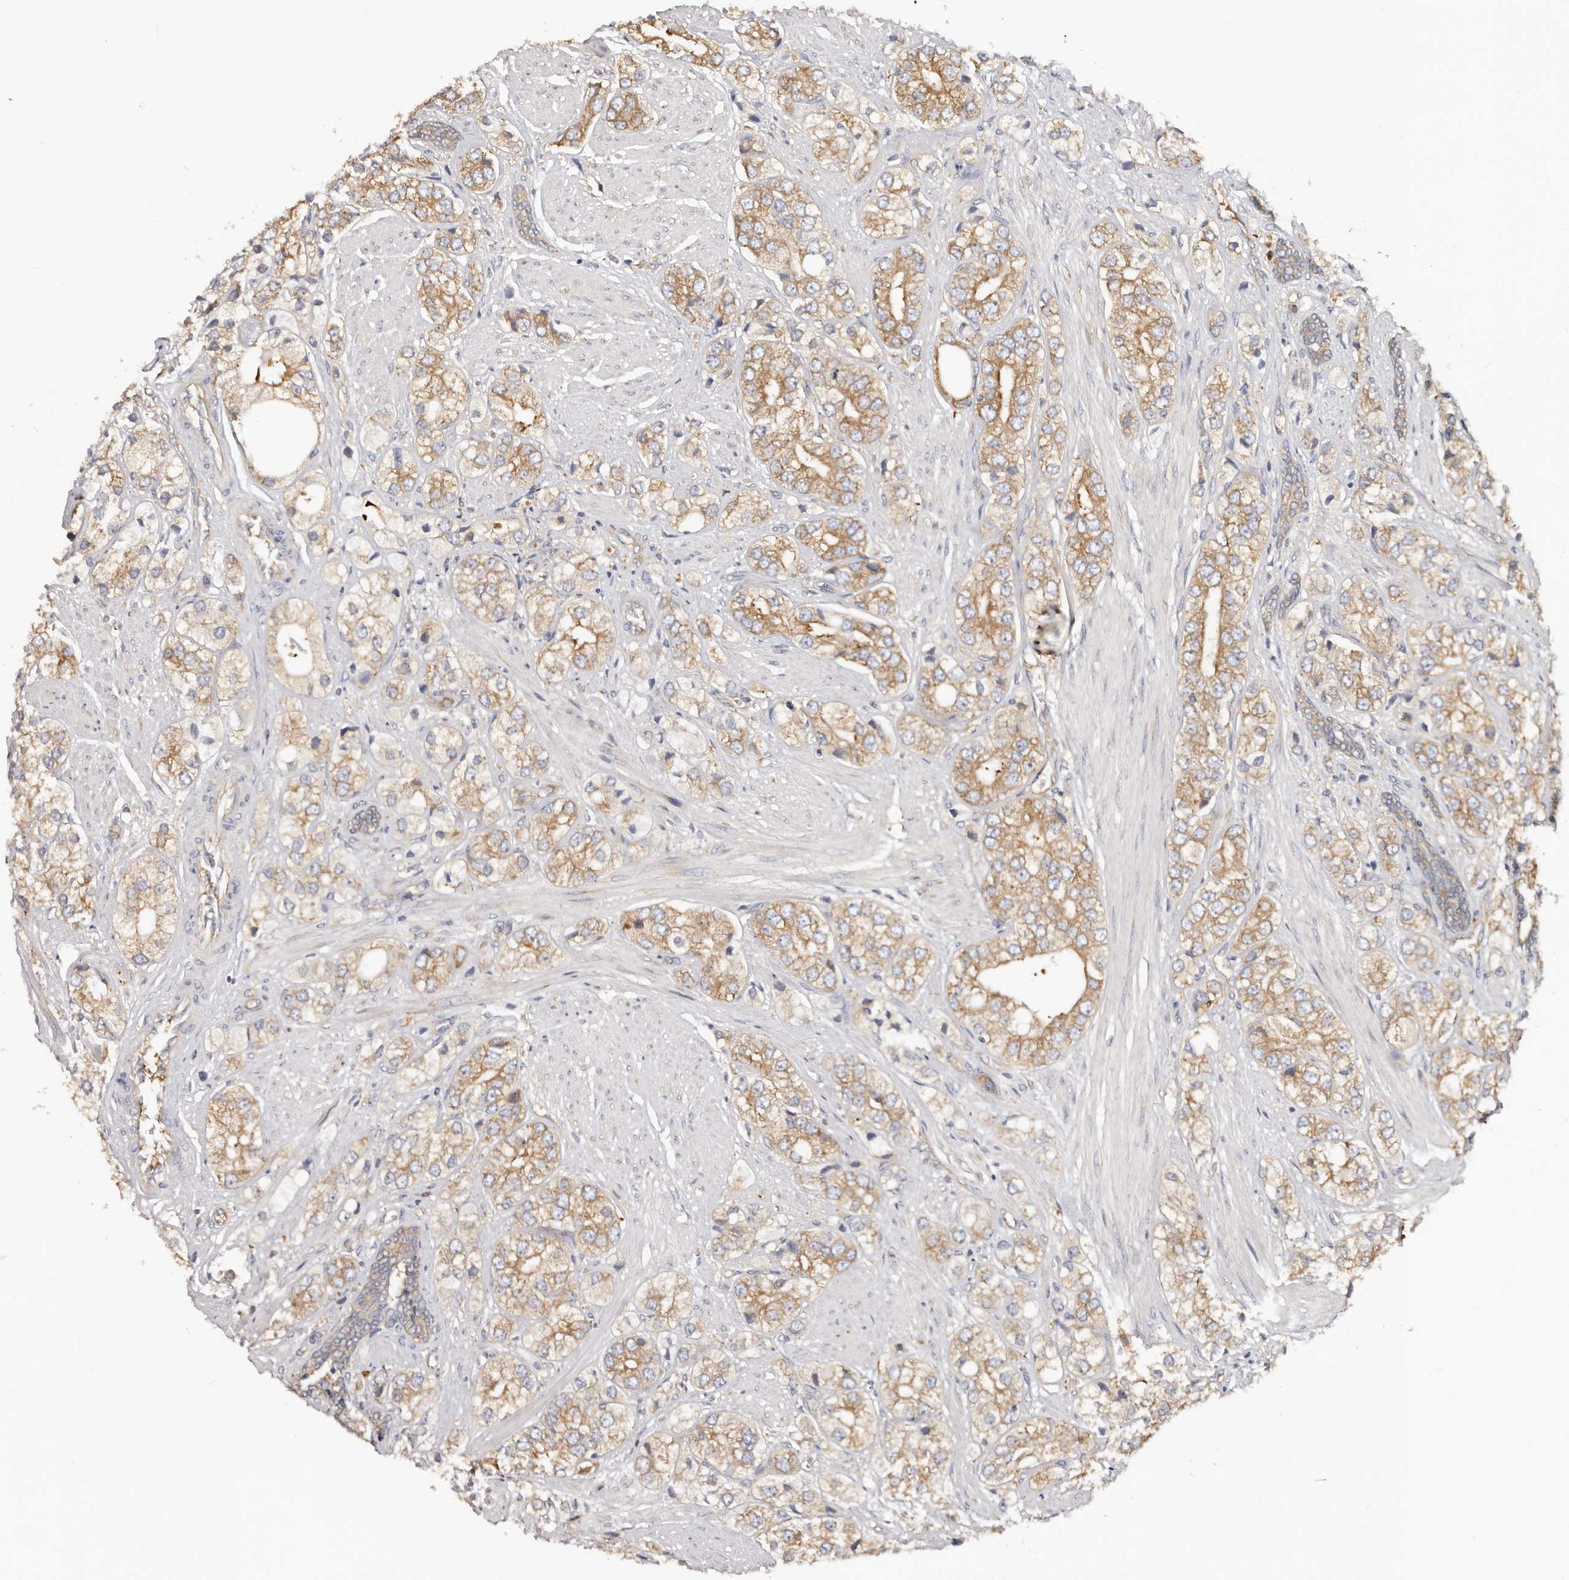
{"staining": {"intensity": "moderate", "quantity": ">75%", "location": "cytoplasmic/membranous"}, "tissue": "prostate cancer", "cell_type": "Tumor cells", "image_type": "cancer", "snomed": [{"axis": "morphology", "description": "Adenocarcinoma, High grade"}, {"axis": "topography", "description": "Prostate"}], "caption": "Tumor cells demonstrate medium levels of moderate cytoplasmic/membranous staining in about >75% of cells in human prostate cancer (high-grade adenocarcinoma).", "gene": "EPRS1", "patient": {"sex": "male", "age": 50}}